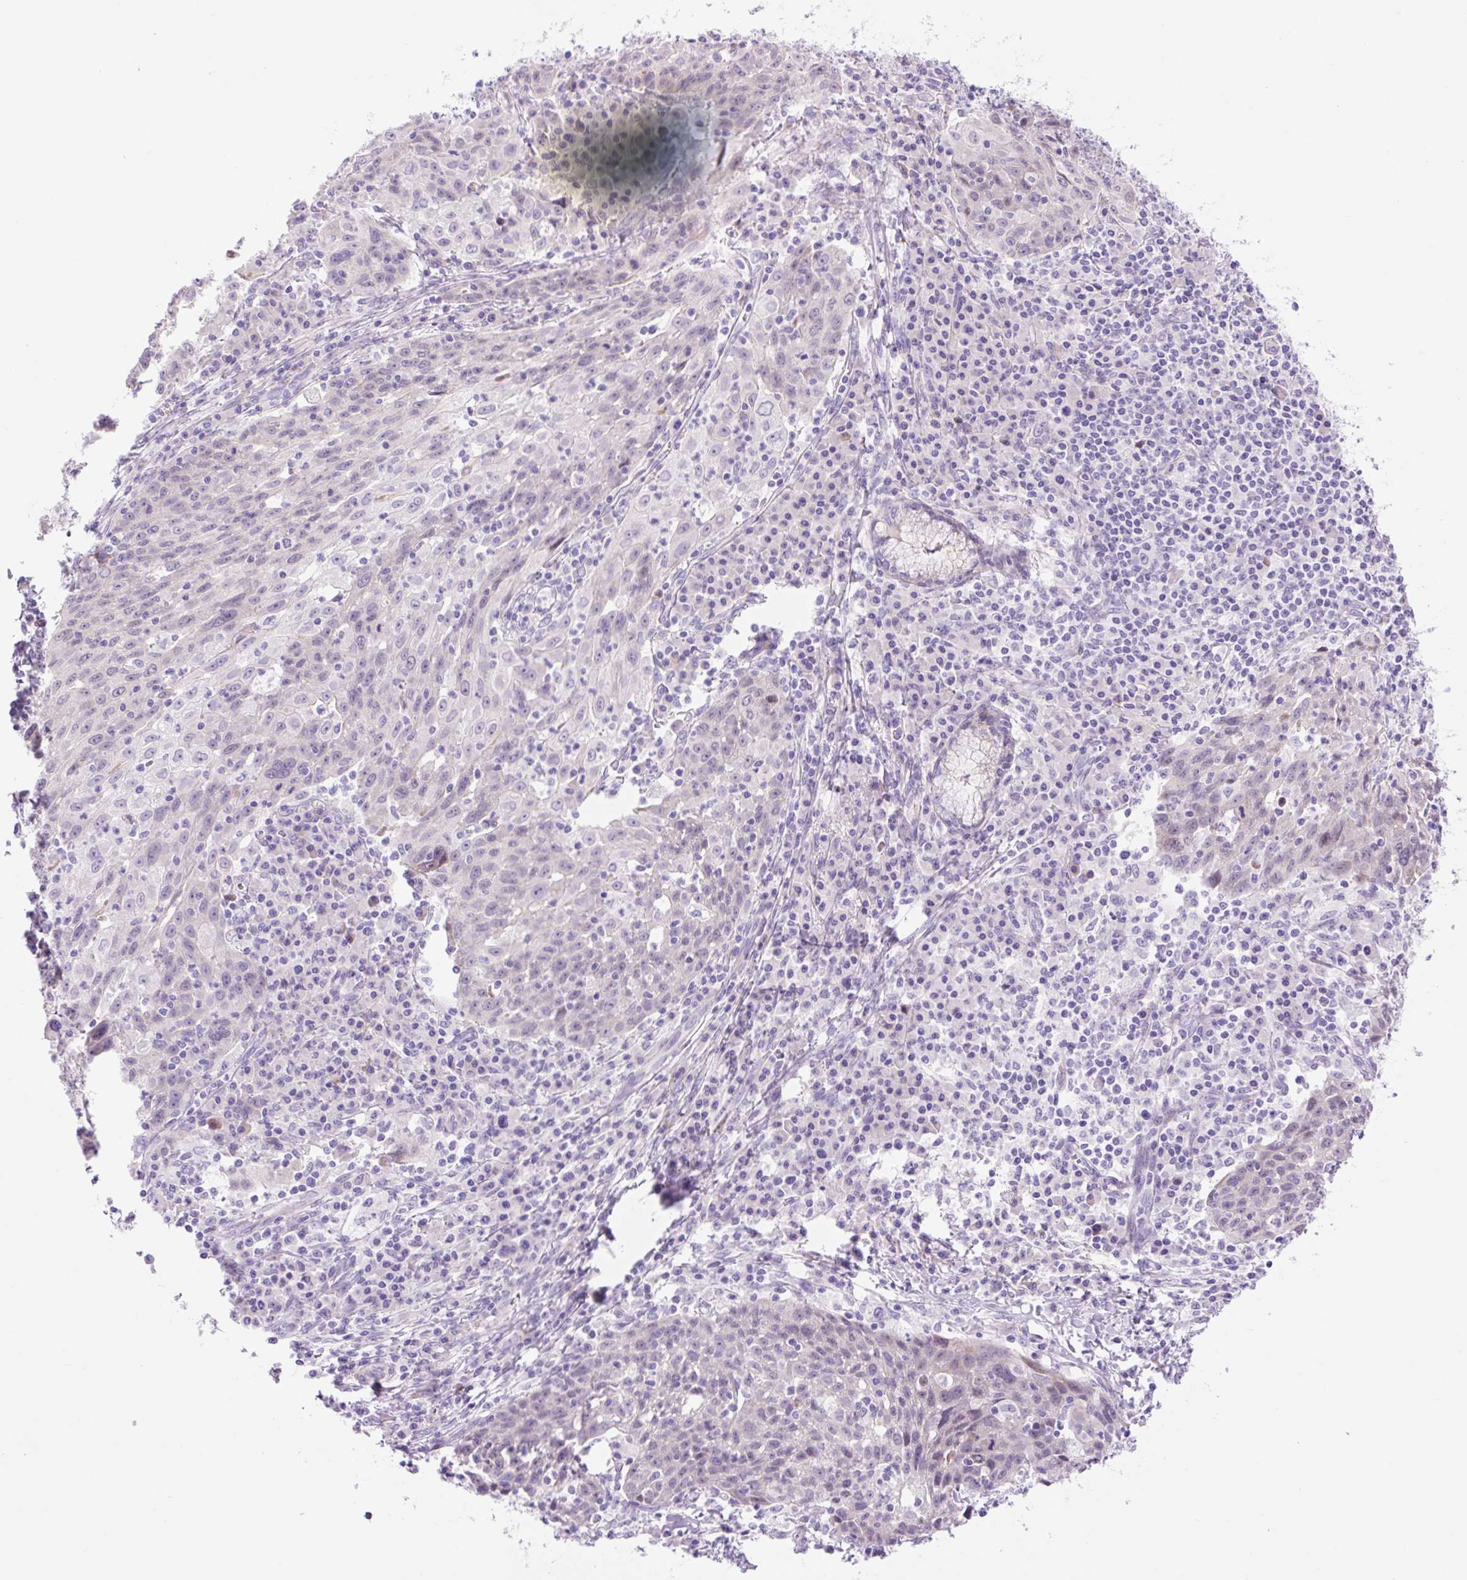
{"staining": {"intensity": "negative", "quantity": "none", "location": "none"}, "tissue": "lung cancer", "cell_type": "Tumor cells", "image_type": "cancer", "snomed": [{"axis": "morphology", "description": "Squamous cell carcinoma, NOS"}, {"axis": "morphology", "description": "Squamous cell carcinoma, metastatic, NOS"}, {"axis": "topography", "description": "Bronchus"}, {"axis": "topography", "description": "Lung"}], "caption": "Protein analysis of lung cancer (metastatic squamous cell carcinoma) demonstrates no significant staining in tumor cells. (DAB (3,3'-diaminobenzidine) immunohistochemistry (IHC) with hematoxylin counter stain).", "gene": "ZNF121", "patient": {"sex": "male", "age": 62}}